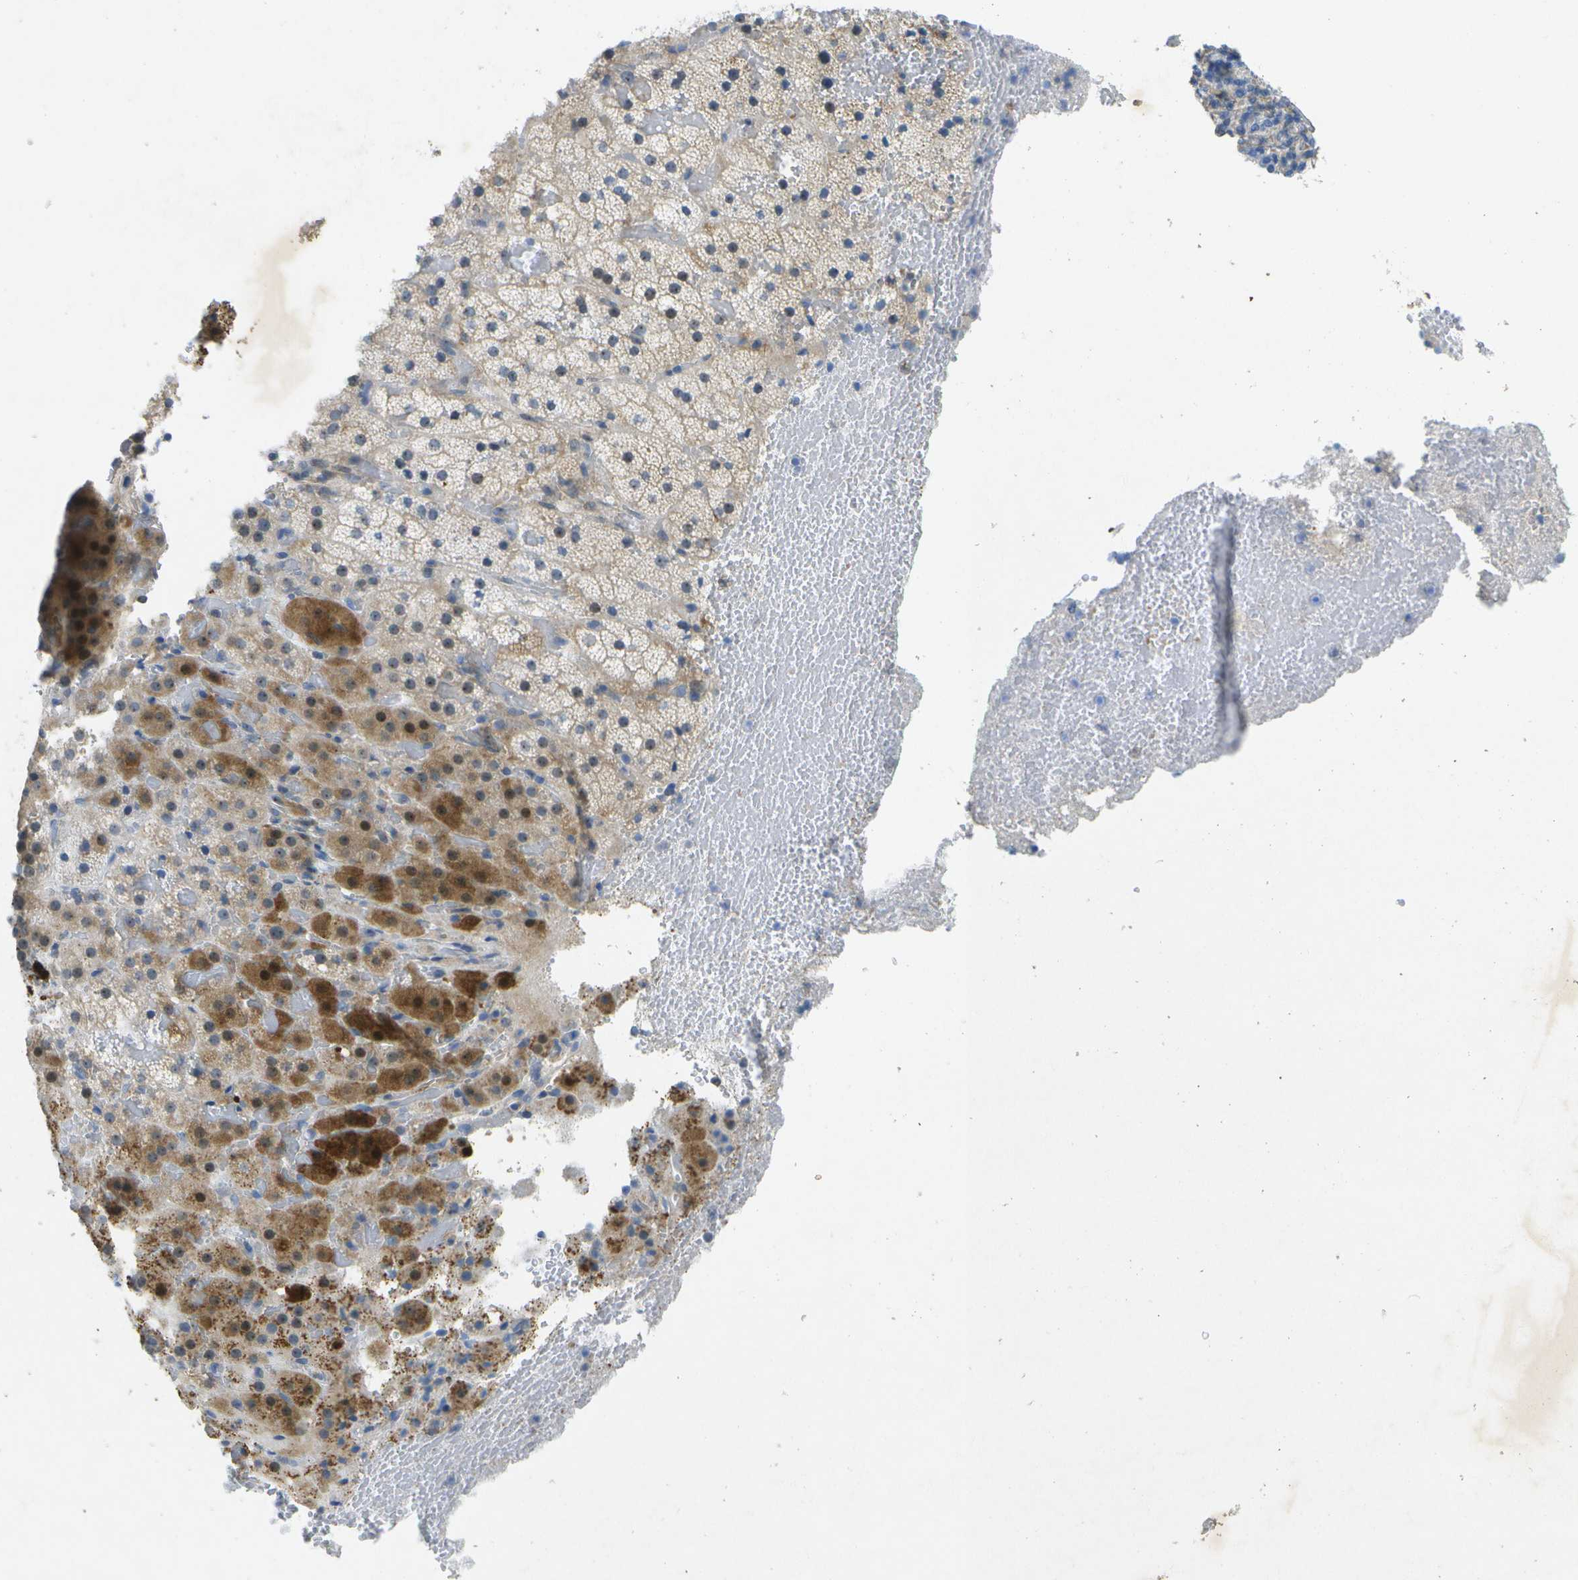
{"staining": {"intensity": "moderate", "quantity": "<25%", "location": "cytoplasmic/membranous,nuclear"}, "tissue": "adrenal gland", "cell_type": "Glandular cells", "image_type": "normal", "snomed": [{"axis": "morphology", "description": "Normal tissue, NOS"}, {"axis": "topography", "description": "Adrenal gland"}], "caption": "Immunohistochemistry image of normal adrenal gland: human adrenal gland stained using immunohistochemistry (IHC) reveals low levels of moderate protein expression localized specifically in the cytoplasmic/membranous,nuclear of glandular cells, appearing as a cytoplasmic/membranous,nuclear brown color.", "gene": "LIPG", "patient": {"sex": "female", "age": 59}}